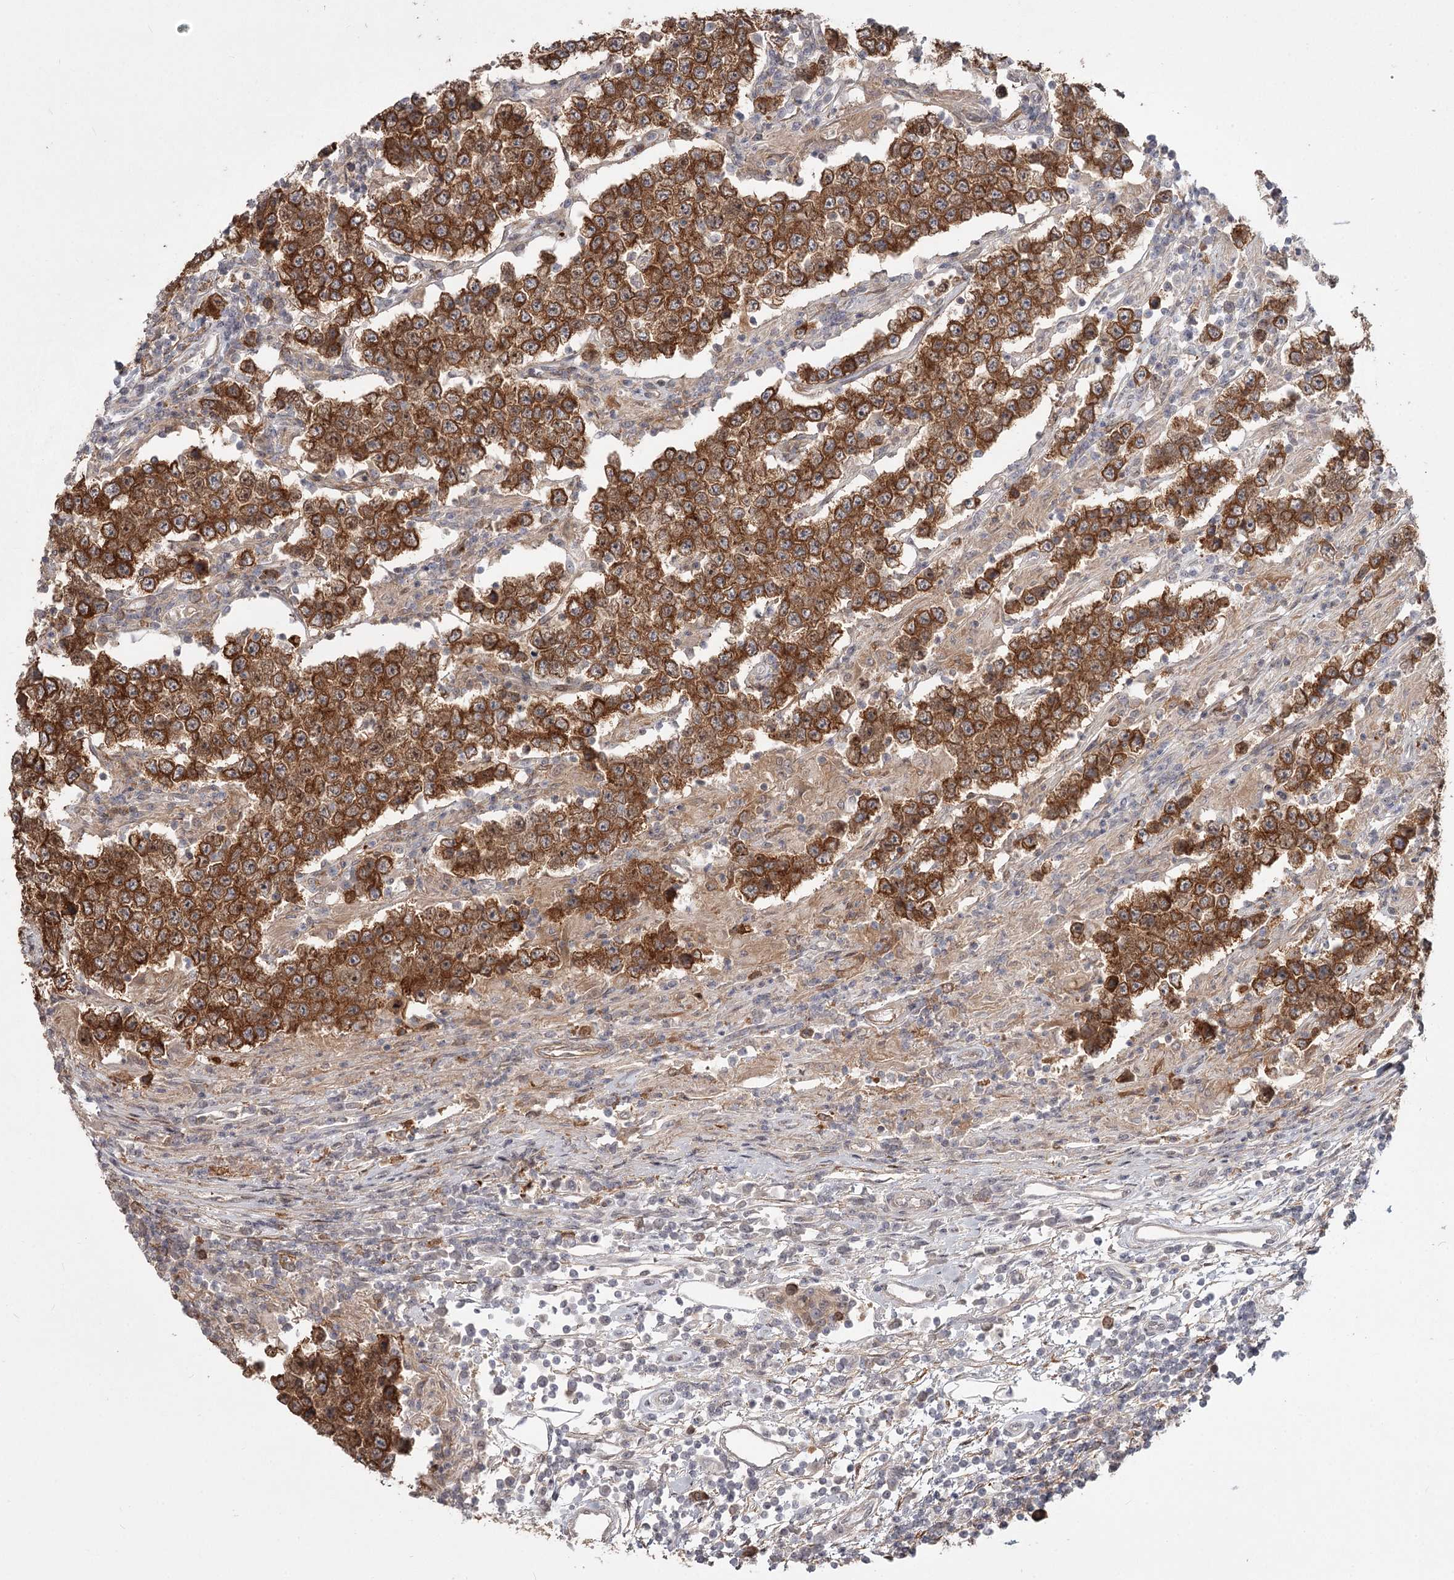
{"staining": {"intensity": "strong", "quantity": ">75%", "location": "cytoplasmic/membranous"}, "tissue": "testis cancer", "cell_type": "Tumor cells", "image_type": "cancer", "snomed": [{"axis": "morphology", "description": "Normal tissue, NOS"}, {"axis": "morphology", "description": "Urothelial carcinoma, High grade"}, {"axis": "morphology", "description": "Seminoma, NOS"}, {"axis": "morphology", "description": "Carcinoma, Embryonal, NOS"}, {"axis": "topography", "description": "Urinary bladder"}, {"axis": "topography", "description": "Testis"}], "caption": "Tumor cells exhibit high levels of strong cytoplasmic/membranous positivity in approximately >75% of cells in human testis cancer.", "gene": "CCNG2", "patient": {"sex": "male", "age": 41}}